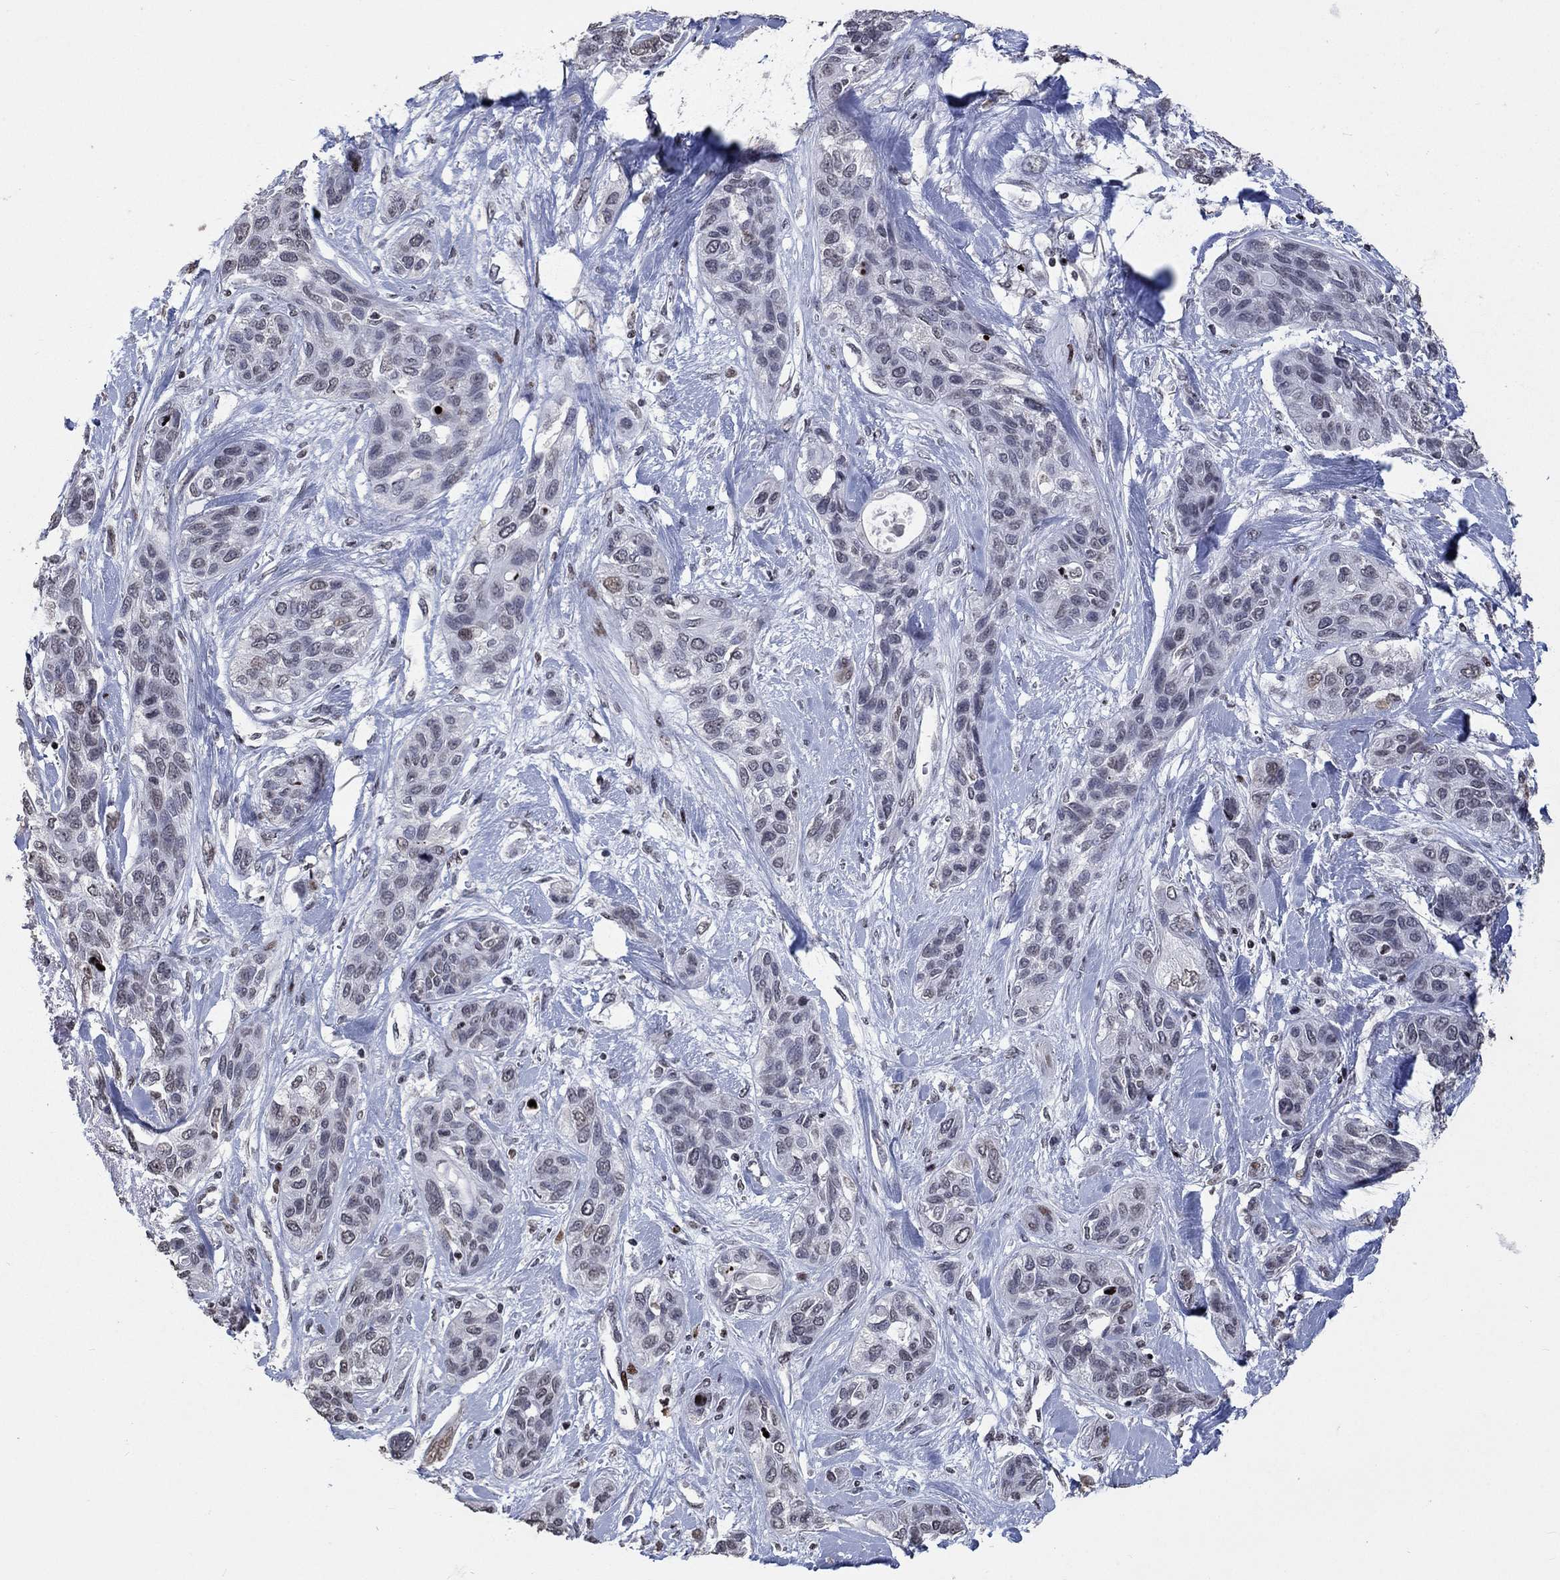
{"staining": {"intensity": "negative", "quantity": "none", "location": "none"}, "tissue": "lung cancer", "cell_type": "Tumor cells", "image_type": "cancer", "snomed": [{"axis": "morphology", "description": "Squamous cell carcinoma, NOS"}, {"axis": "topography", "description": "Lung"}], "caption": "Tumor cells show no significant positivity in lung cancer.", "gene": "SRSF3", "patient": {"sex": "female", "age": 70}}